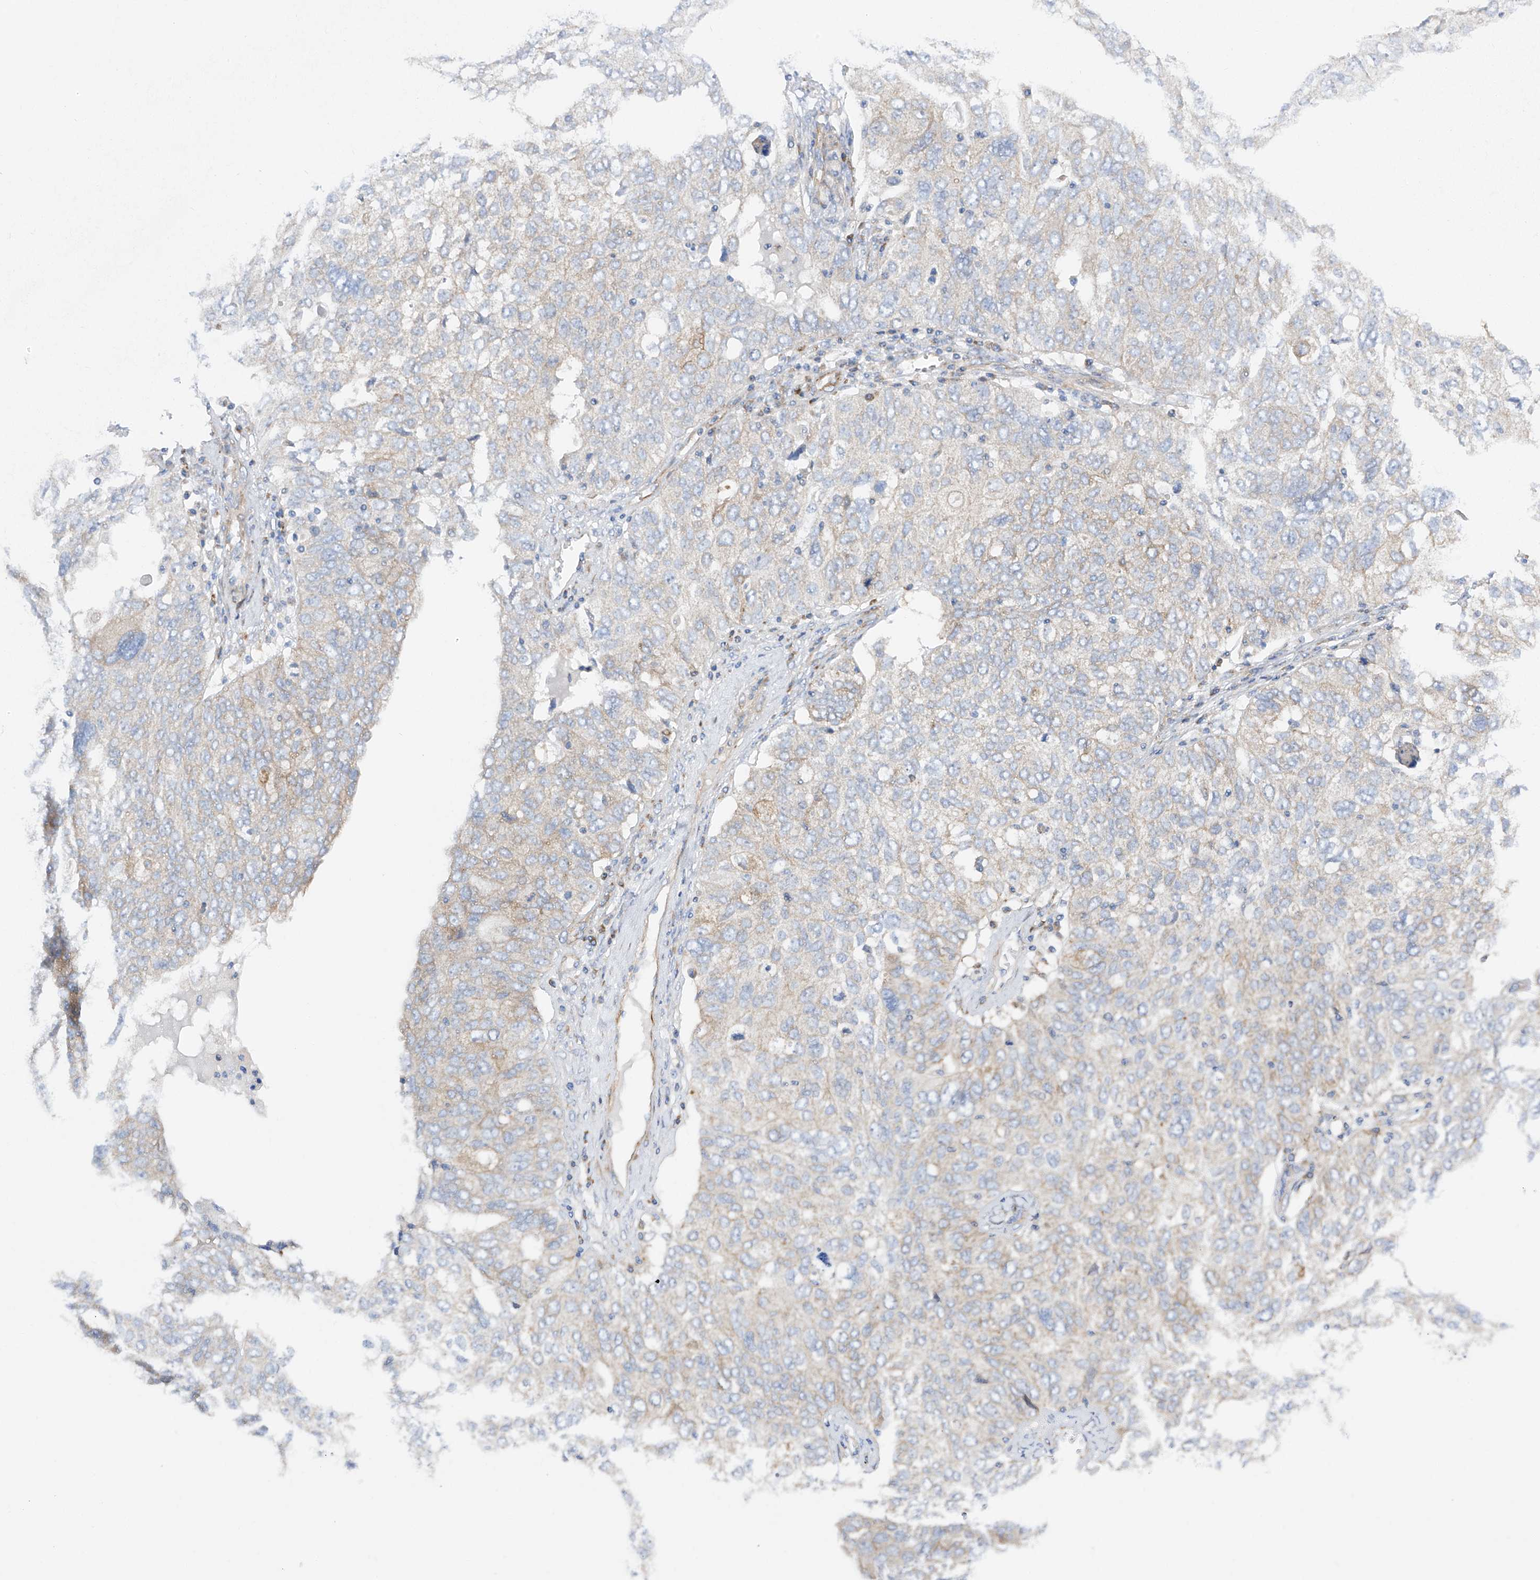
{"staining": {"intensity": "negative", "quantity": "none", "location": "none"}, "tissue": "ovarian cancer", "cell_type": "Tumor cells", "image_type": "cancer", "snomed": [{"axis": "morphology", "description": "Carcinoma, endometroid"}, {"axis": "topography", "description": "Ovary"}], "caption": "This photomicrograph is of ovarian cancer stained with immunohistochemistry to label a protein in brown with the nuclei are counter-stained blue. There is no expression in tumor cells.", "gene": "LCA5", "patient": {"sex": "female", "age": 62}}